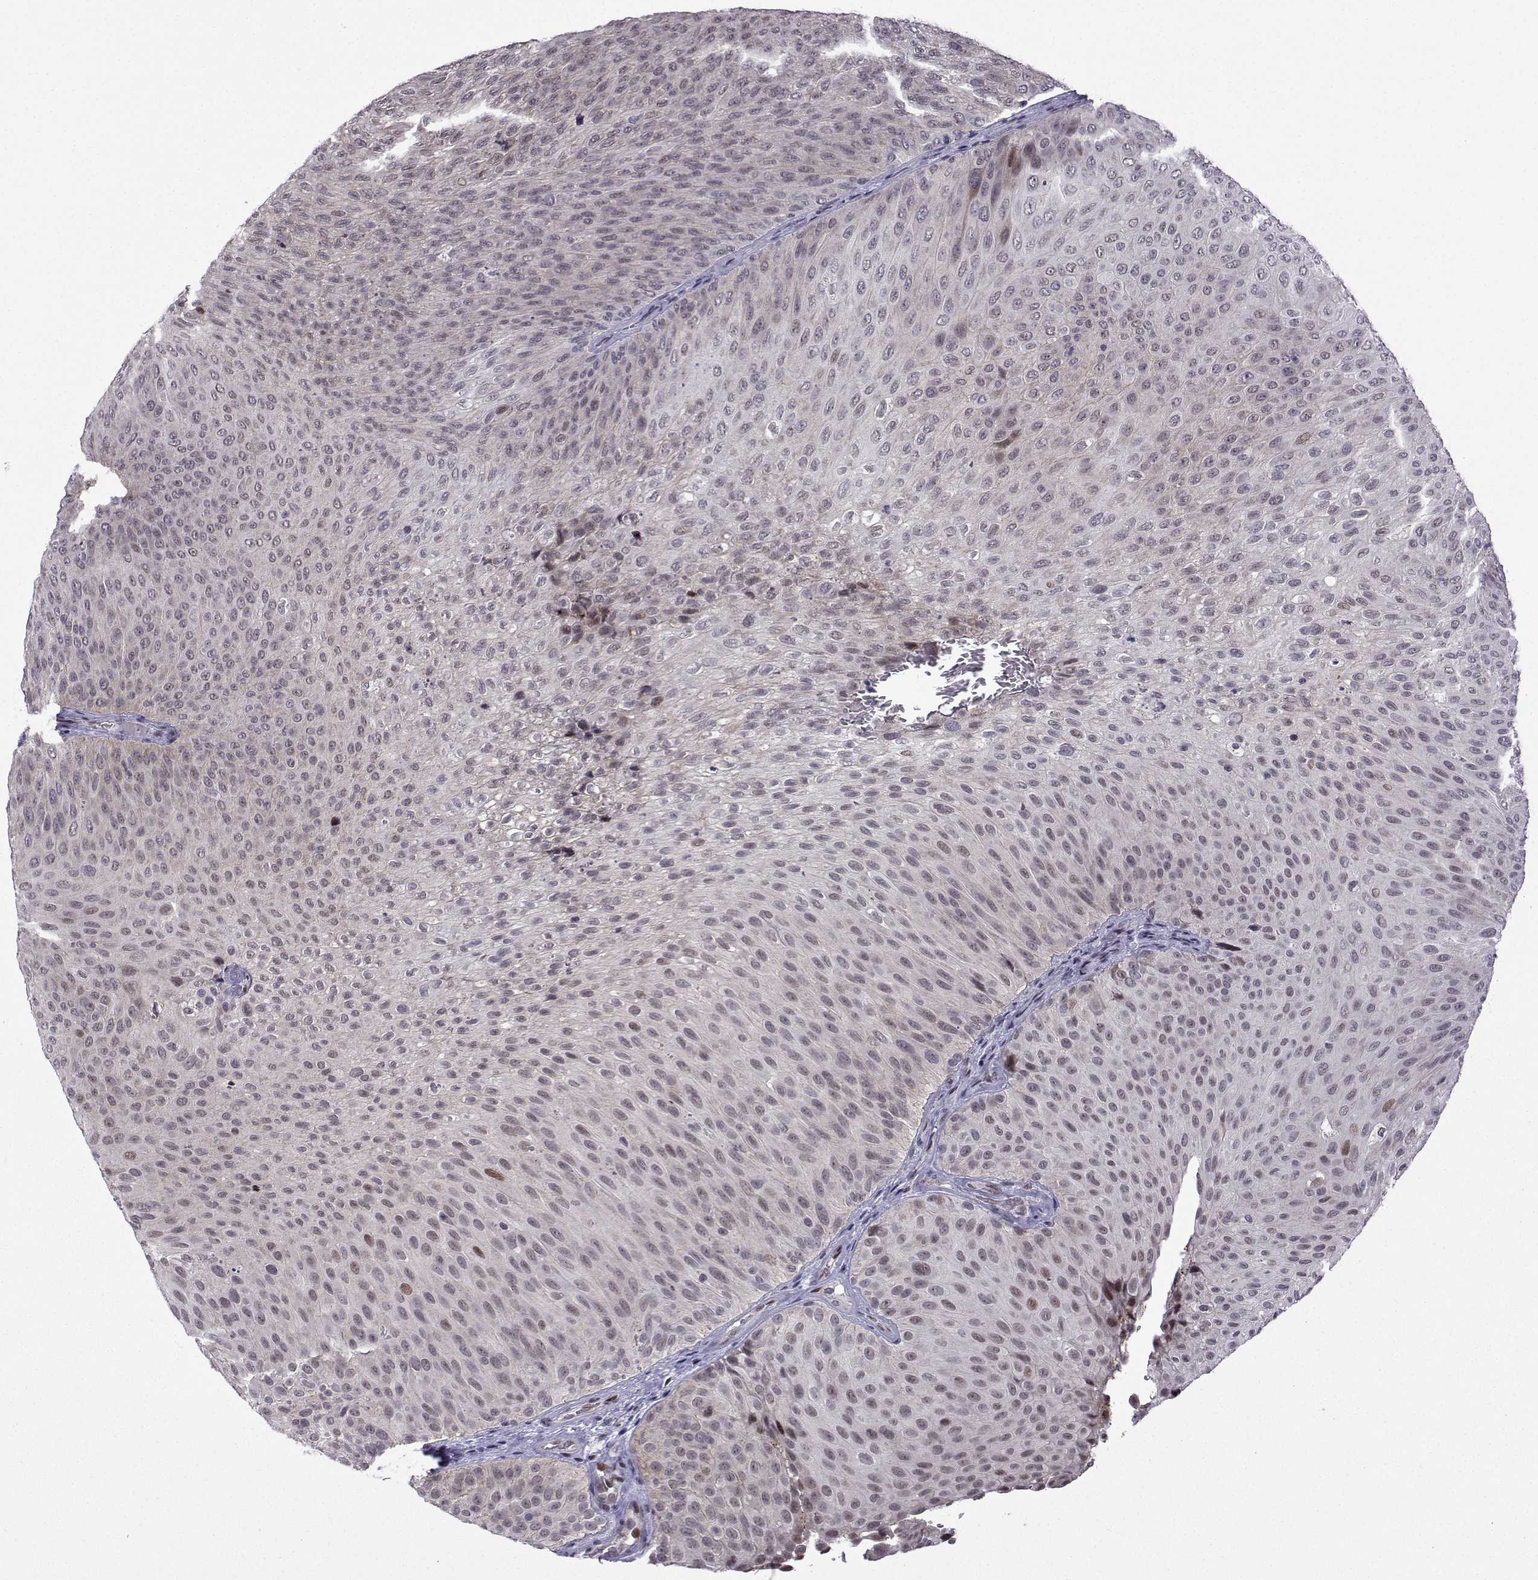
{"staining": {"intensity": "moderate", "quantity": "<25%", "location": "nuclear"}, "tissue": "urothelial cancer", "cell_type": "Tumor cells", "image_type": "cancer", "snomed": [{"axis": "morphology", "description": "Urothelial carcinoma, Low grade"}, {"axis": "topography", "description": "Urinary bladder"}], "caption": "Brown immunohistochemical staining in human low-grade urothelial carcinoma demonstrates moderate nuclear positivity in approximately <25% of tumor cells.", "gene": "FGF3", "patient": {"sex": "male", "age": 78}}